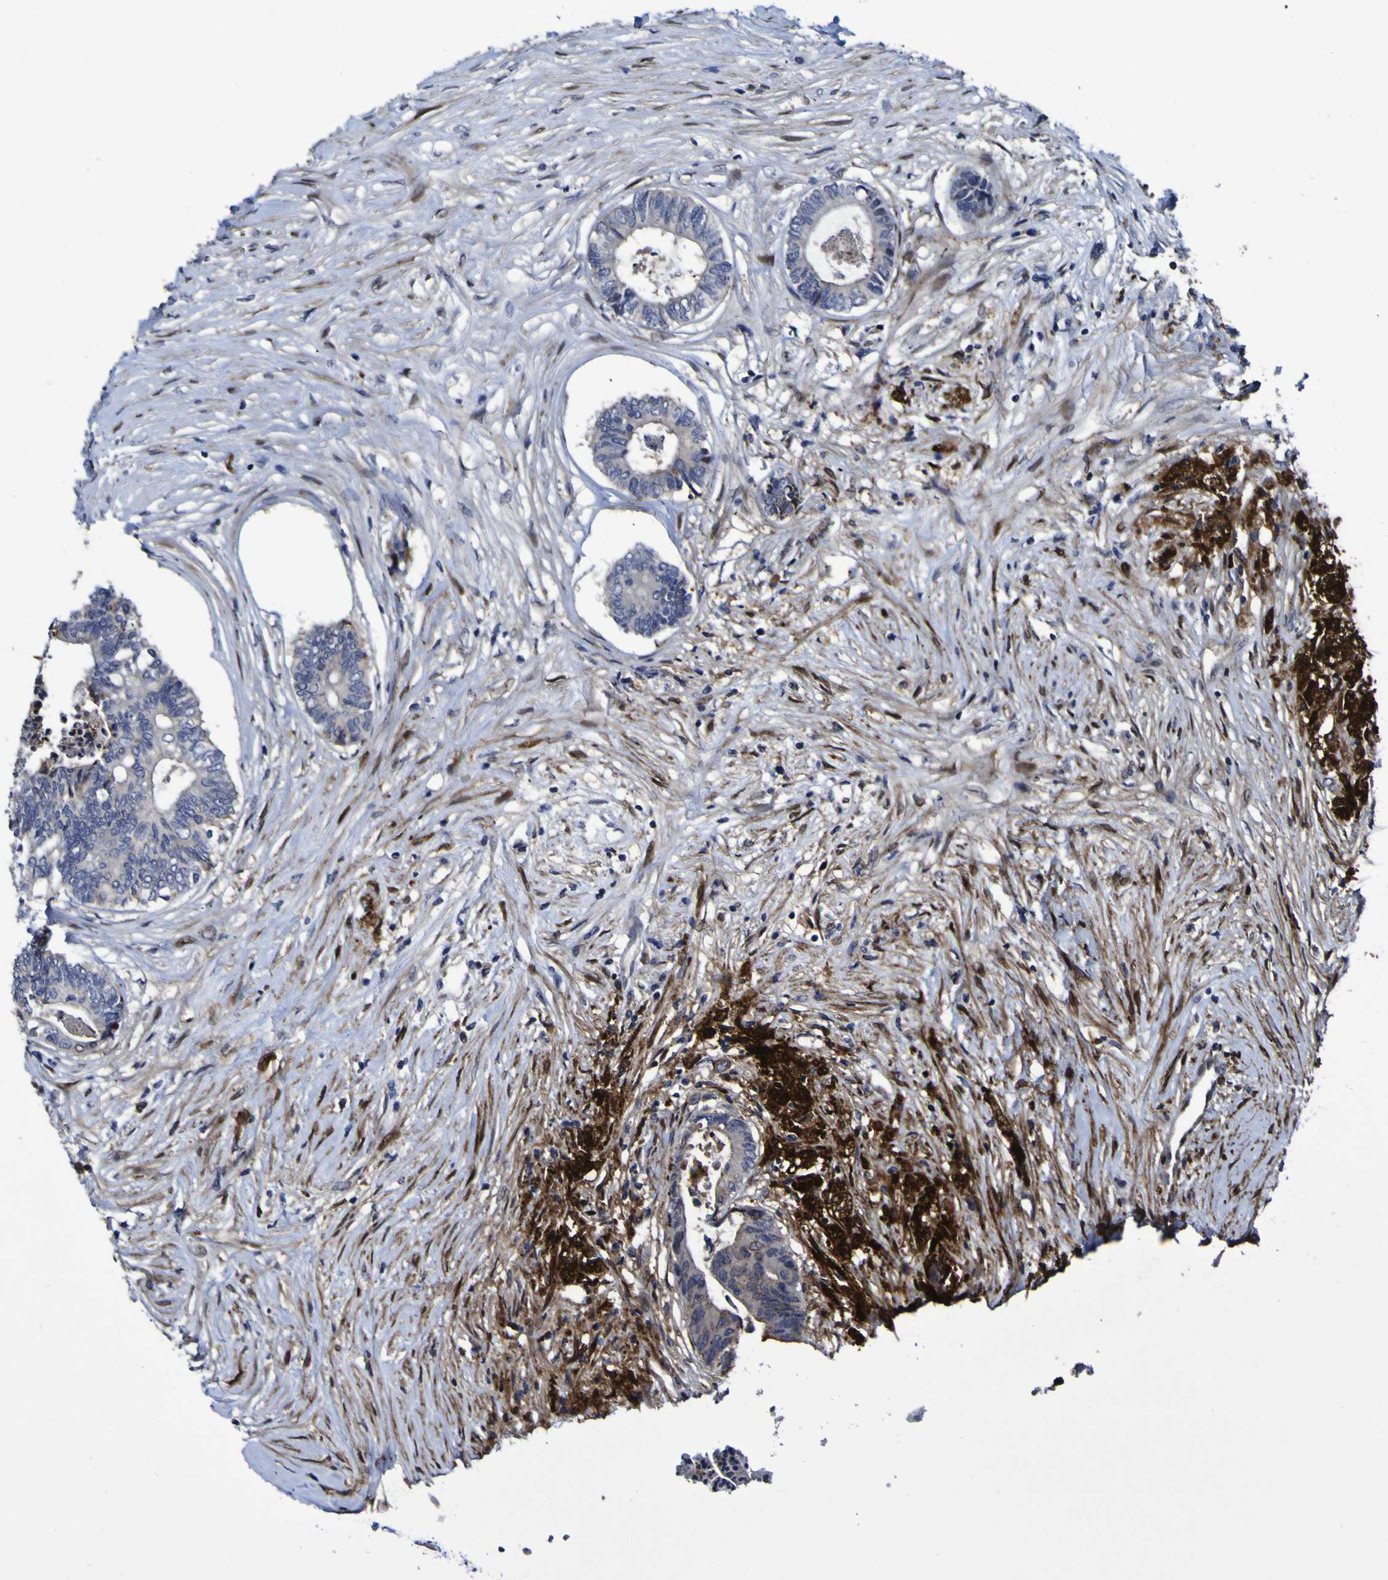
{"staining": {"intensity": "moderate", "quantity": "<25%", "location": "cytoplasmic/membranous"}, "tissue": "colorectal cancer", "cell_type": "Tumor cells", "image_type": "cancer", "snomed": [{"axis": "morphology", "description": "Adenocarcinoma, NOS"}, {"axis": "topography", "description": "Rectum"}], "caption": "About <25% of tumor cells in human colorectal cancer (adenocarcinoma) display moderate cytoplasmic/membranous protein expression as visualized by brown immunohistochemical staining.", "gene": "MGLL", "patient": {"sex": "male", "age": 63}}